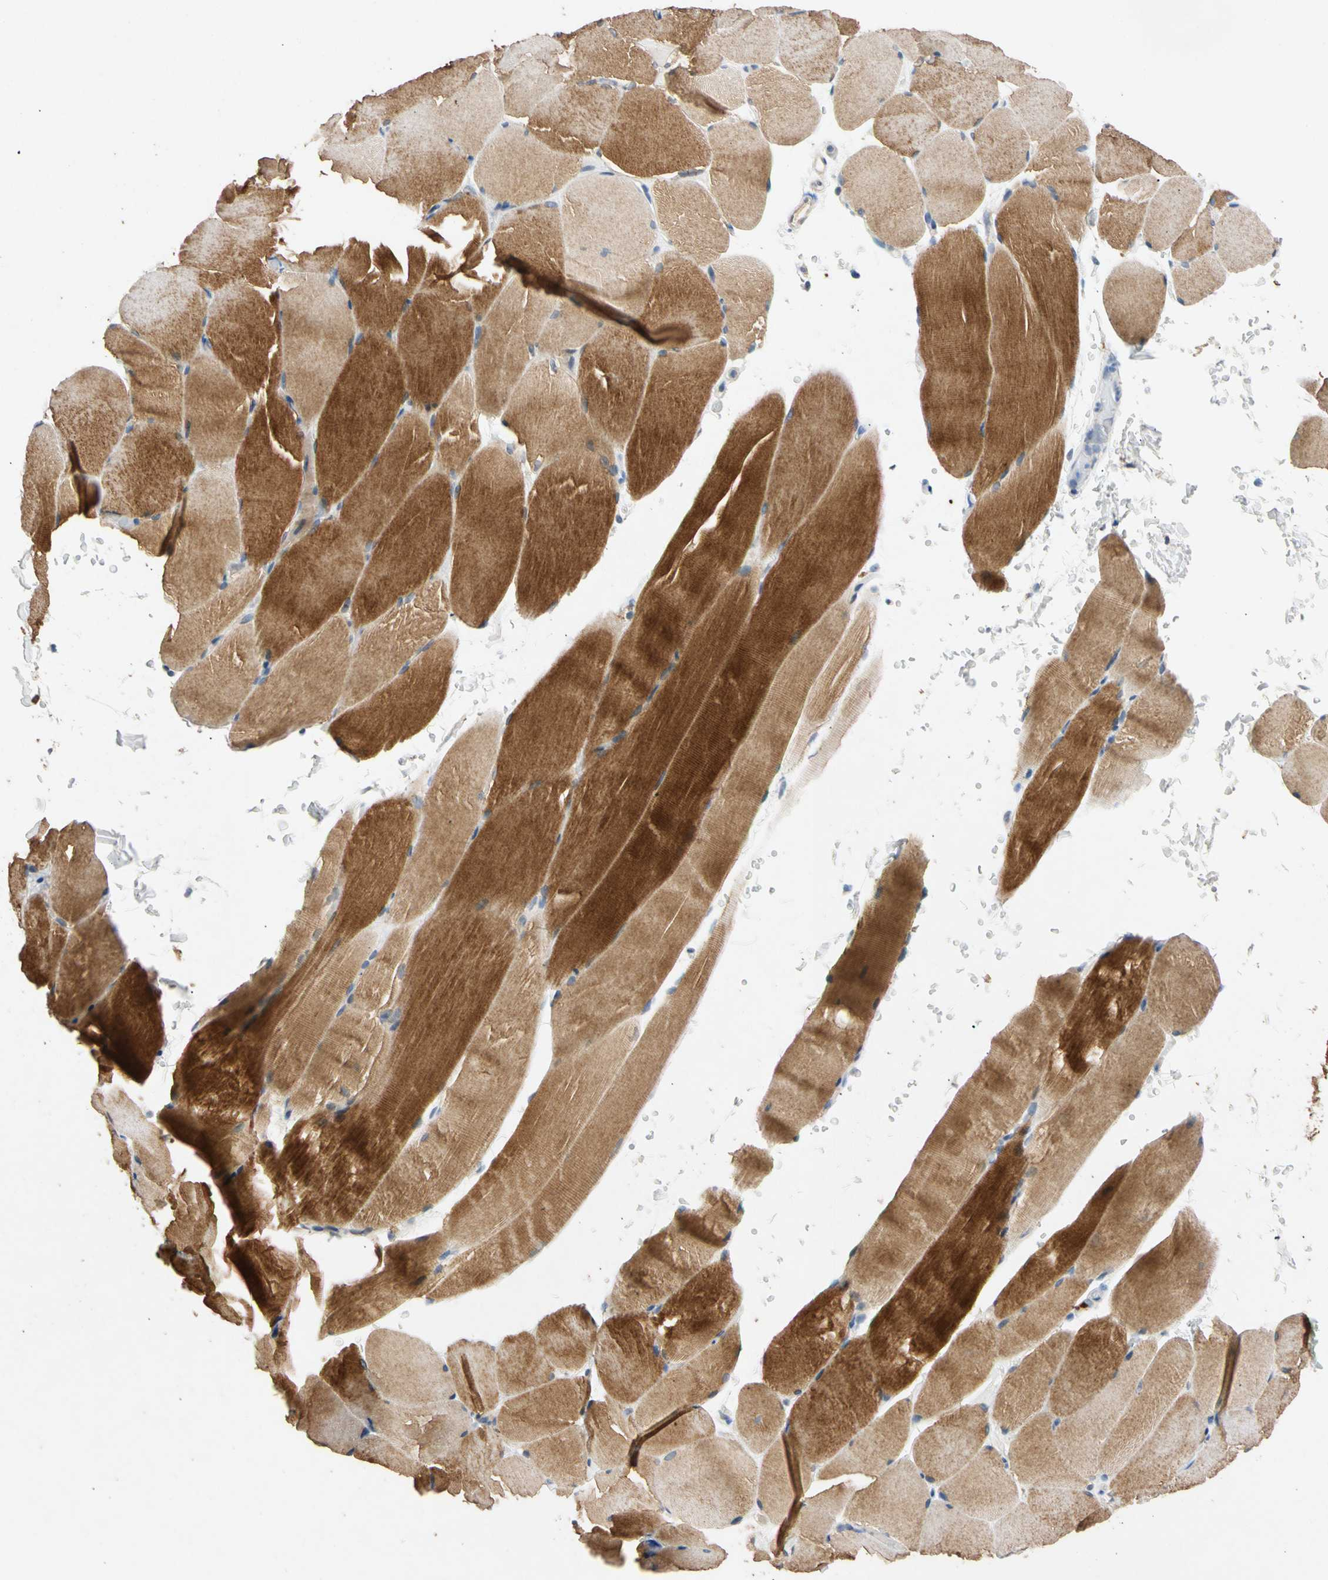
{"staining": {"intensity": "strong", "quantity": ">75%", "location": "cytoplasmic/membranous"}, "tissue": "skeletal muscle", "cell_type": "Myocytes", "image_type": "normal", "snomed": [{"axis": "morphology", "description": "Normal tissue, NOS"}, {"axis": "topography", "description": "Skeletal muscle"}, {"axis": "topography", "description": "Parathyroid gland"}], "caption": "The immunohistochemical stain highlights strong cytoplasmic/membranous staining in myocytes of unremarkable skeletal muscle. (DAB (3,3'-diaminobenzidine) IHC with brightfield microscopy, high magnification).", "gene": "GASK1B", "patient": {"sex": "female", "age": 37}}